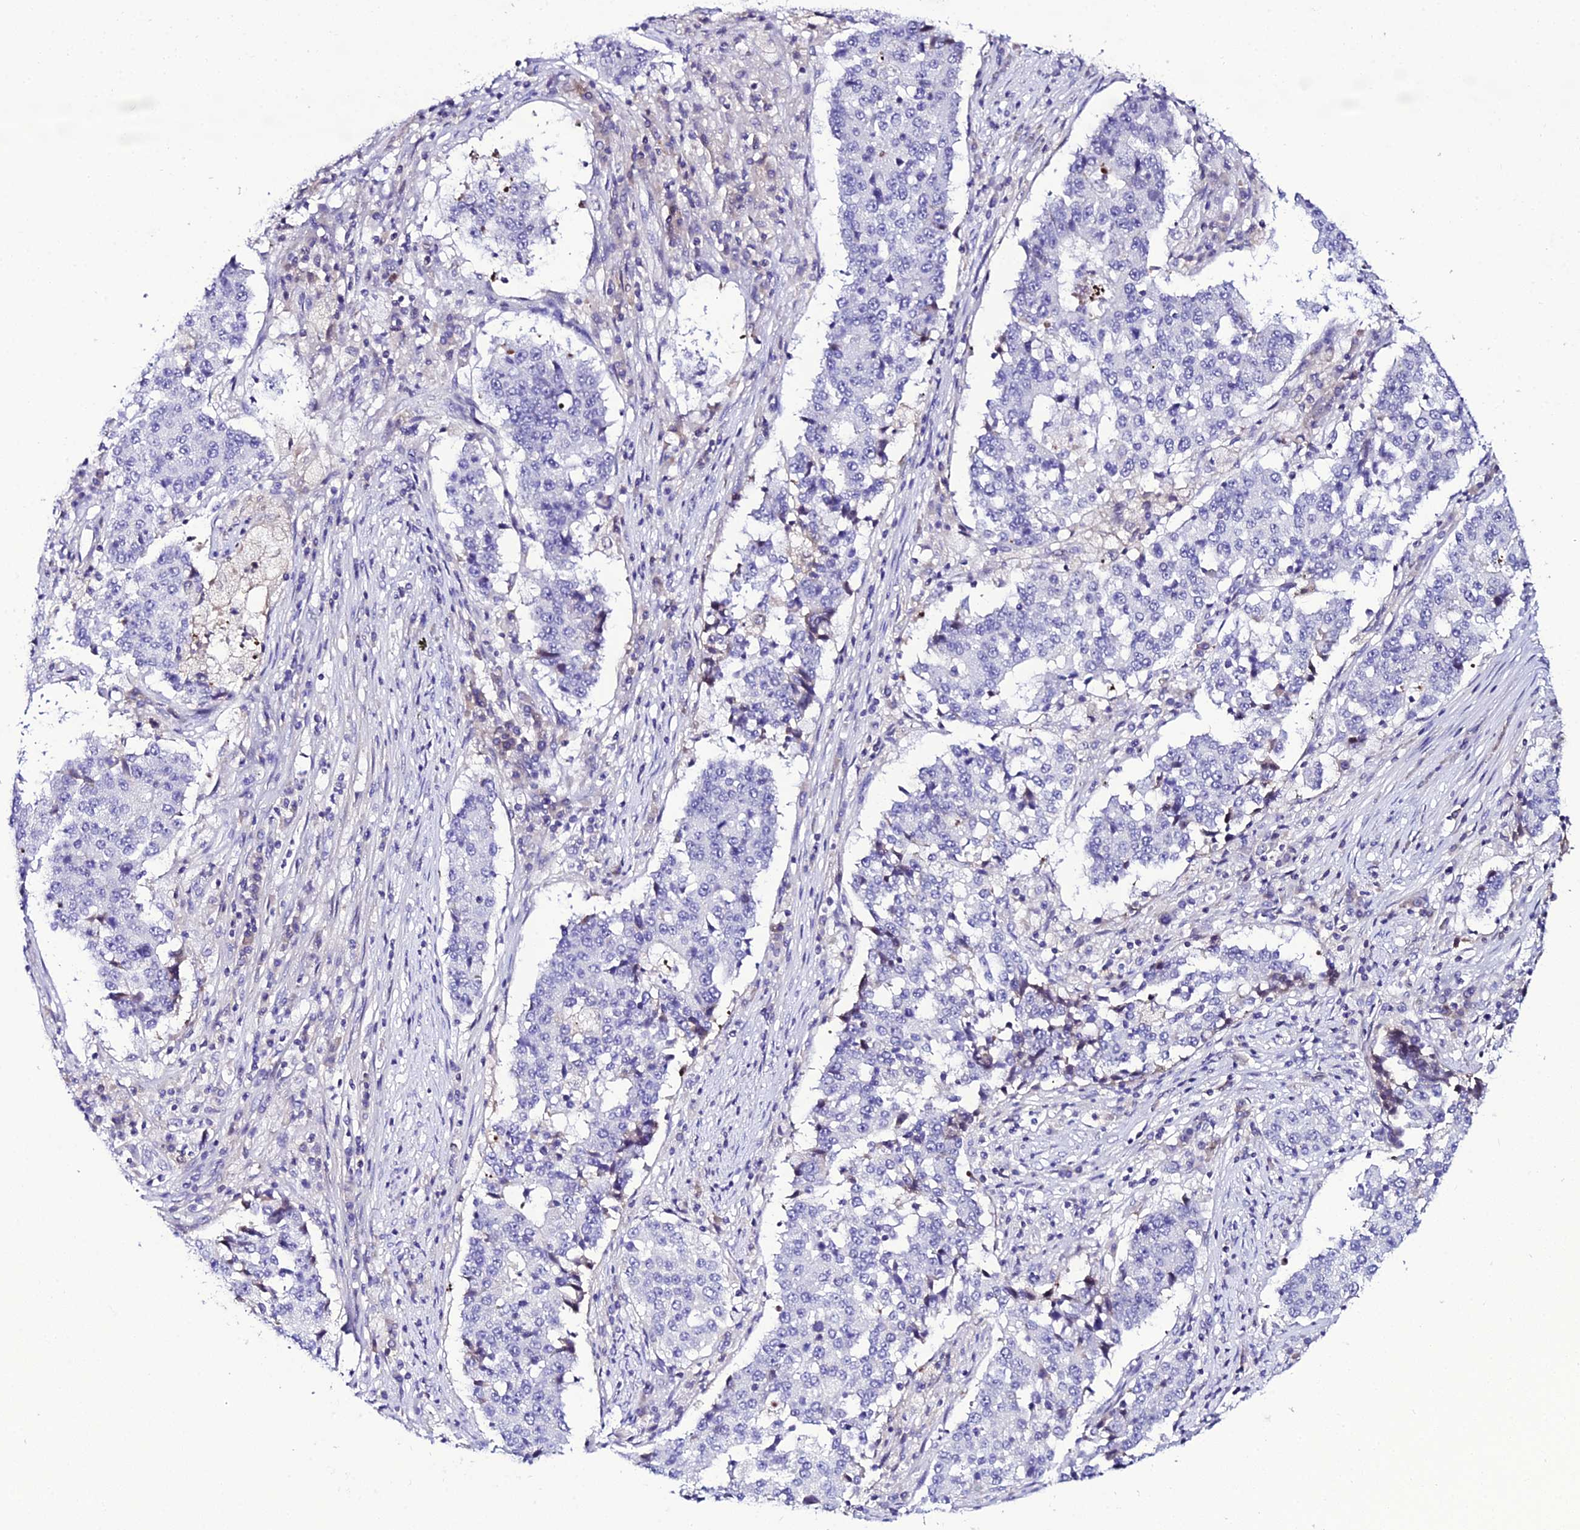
{"staining": {"intensity": "negative", "quantity": "none", "location": "none"}, "tissue": "stomach cancer", "cell_type": "Tumor cells", "image_type": "cancer", "snomed": [{"axis": "morphology", "description": "Adenocarcinoma, NOS"}, {"axis": "topography", "description": "Stomach"}], "caption": "A high-resolution image shows immunohistochemistry (IHC) staining of adenocarcinoma (stomach), which shows no significant expression in tumor cells.", "gene": "DEFB132", "patient": {"sex": "male", "age": 59}}